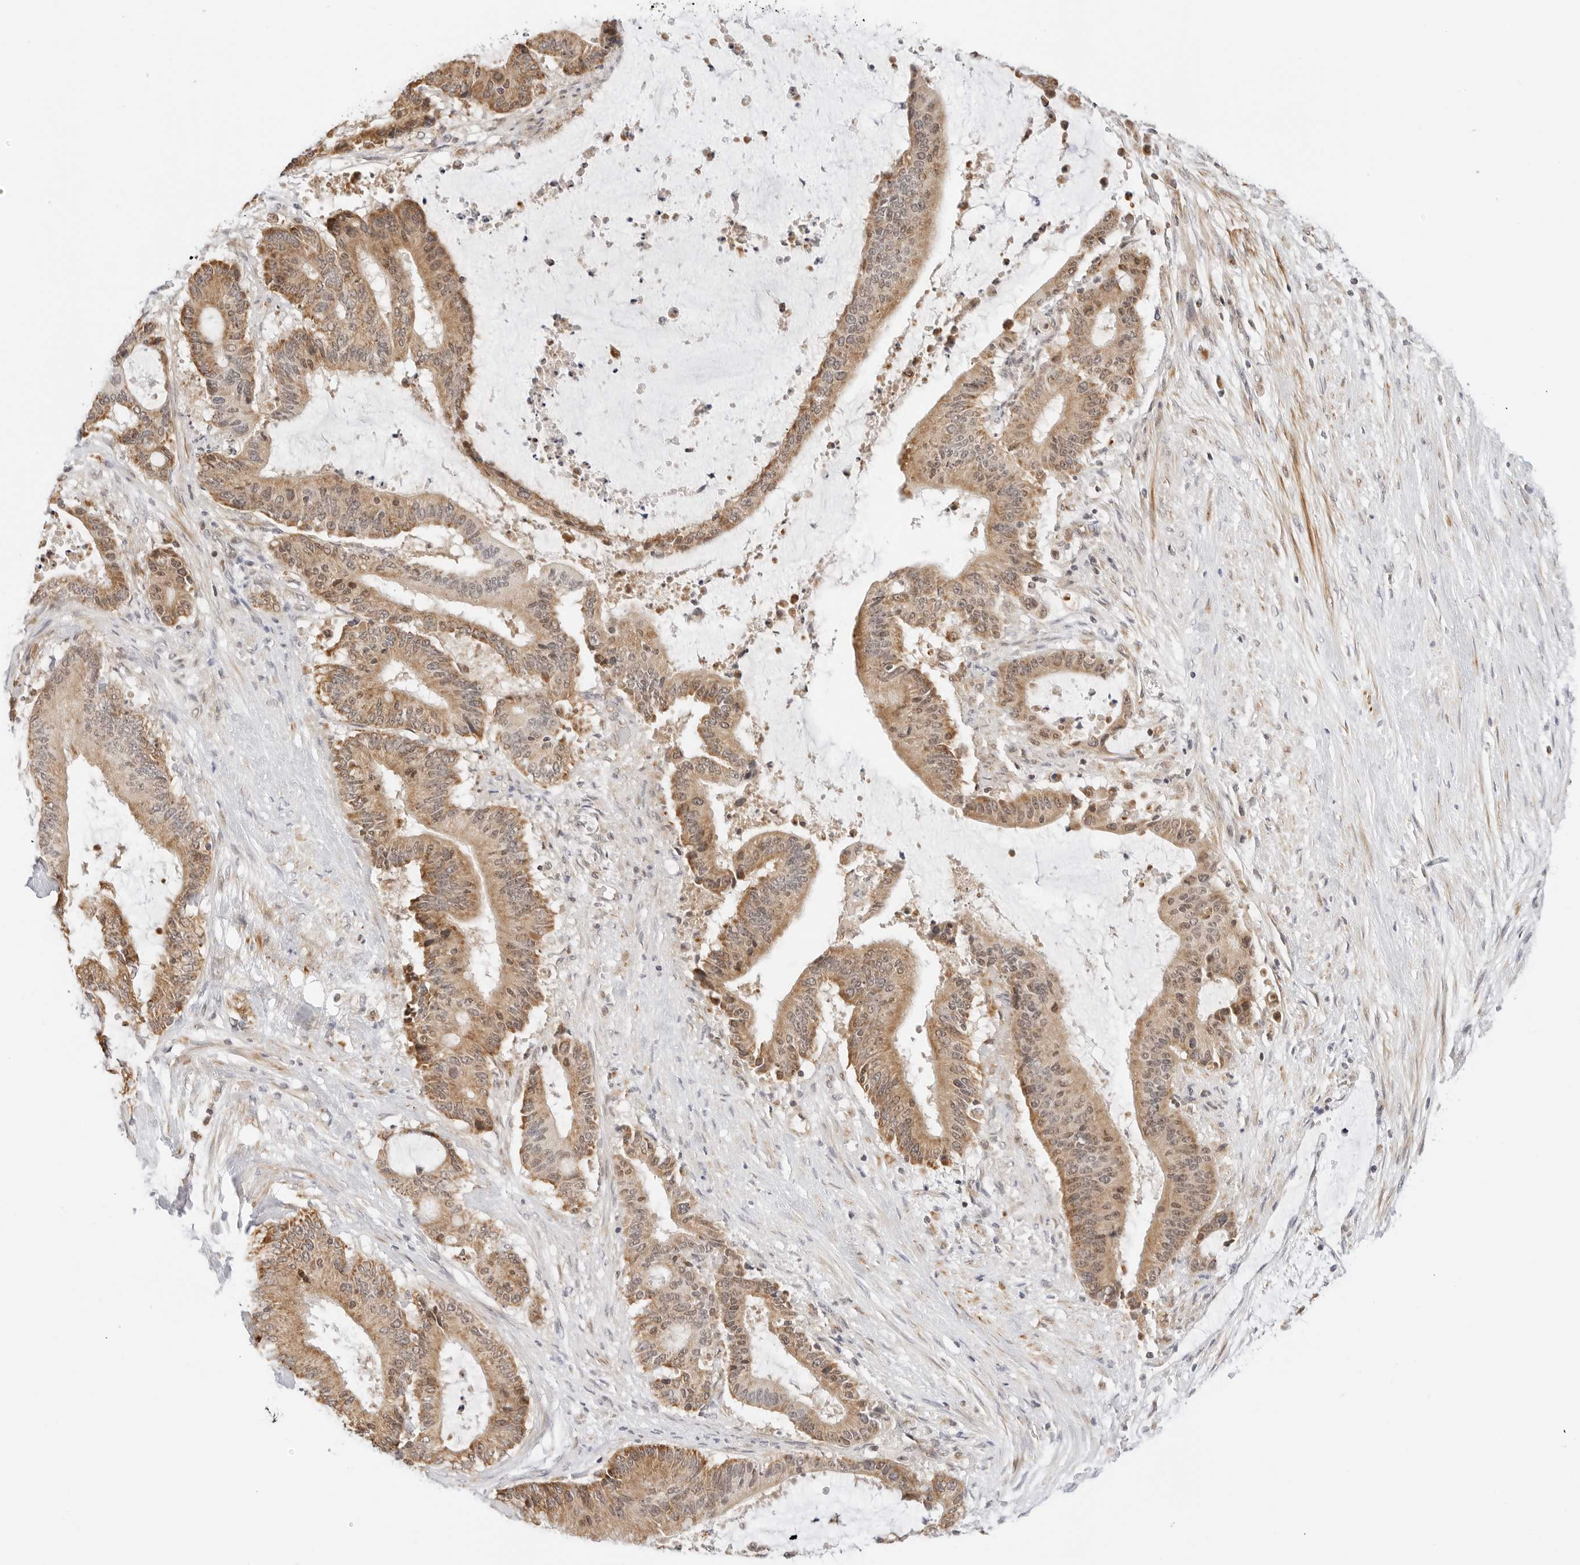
{"staining": {"intensity": "moderate", "quantity": ">75%", "location": "cytoplasmic/membranous,nuclear"}, "tissue": "liver cancer", "cell_type": "Tumor cells", "image_type": "cancer", "snomed": [{"axis": "morphology", "description": "Normal tissue, NOS"}, {"axis": "morphology", "description": "Cholangiocarcinoma"}, {"axis": "topography", "description": "Liver"}, {"axis": "topography", "description": "Peripheral nerve tissue"}], "caption": "Immunohistochemistry (DAB (3,3'-diaminobenzidine)) staining of human cholangiocarcinoma (liver) displays moderate cytoplasmic/membranous and nuclear protein expression in about >75% of tumor cells. The protein of interest is stained brown, and the nuclei are stained in blue (DAB (3,3'-diaminobenzidine) IHC with brightfield microscopy, high magnification).", "gene": "GORAB", "patient": {"sex": "female", "age": 73}}